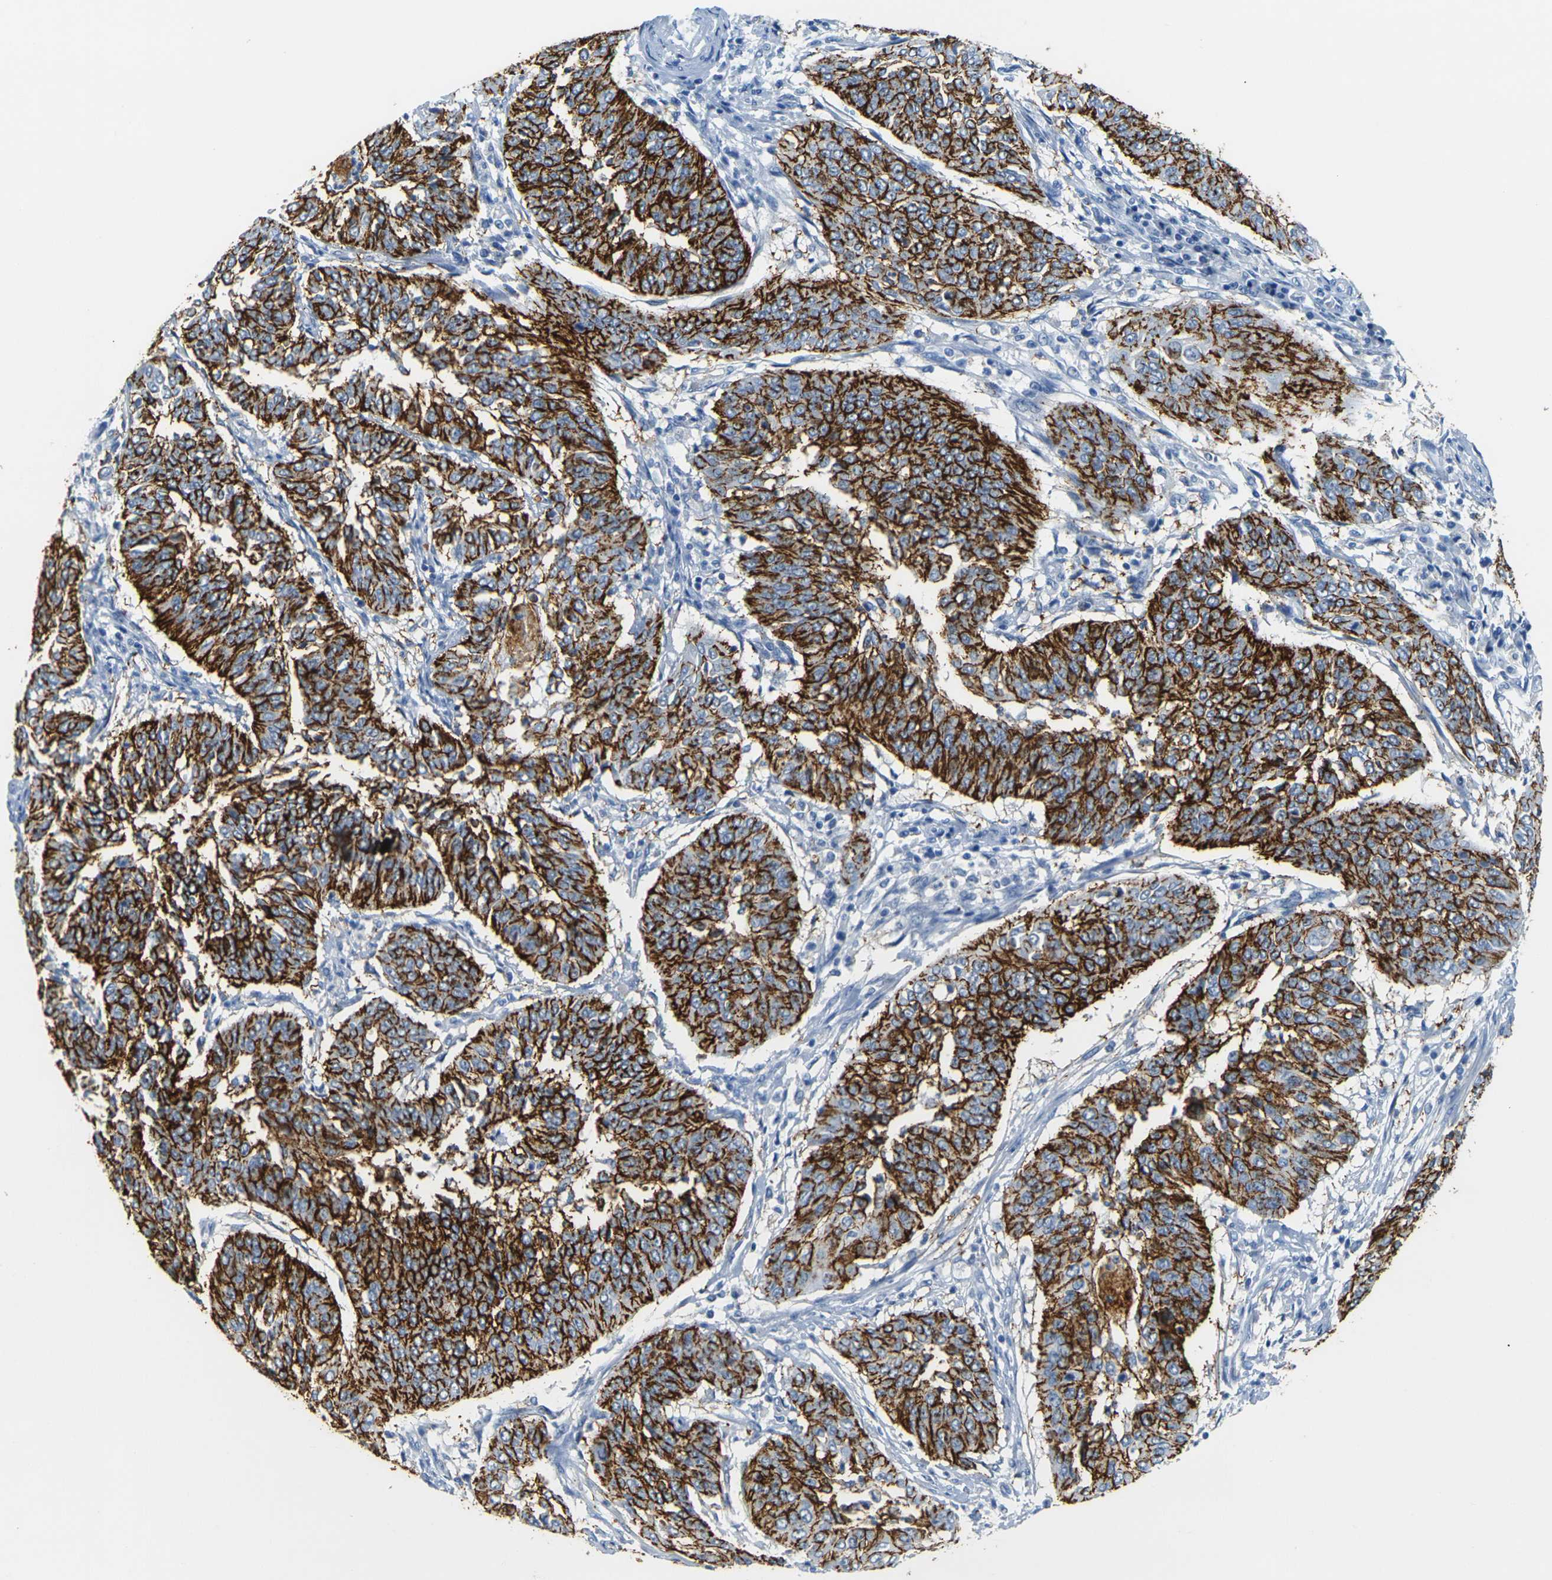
{"staining": {"intensity": "strong", "quantity": ">75%", "location": "cytoplasmic/membranous"}, "tissue": "cervical cancer", "cell_type": "Tumor cells", "image_type": "cancer", "snomed": [{"axis": "morphology", "description": "Normal tissue, NOS"}, {"axis": "morphology", "description": "Squamous cell carcinoma, NOS"}, {"axis": "topography", "description": "Cervix"}], "caption": "Cervical squamous cell carcinoma tissue demonstrates strong cytoplasmic/membranous staining in approximately >75% of tumor cells, visualized by immunohistochemistry.", "gene": "CLDN7", "patient": {"sex": "female", "age": 39}}